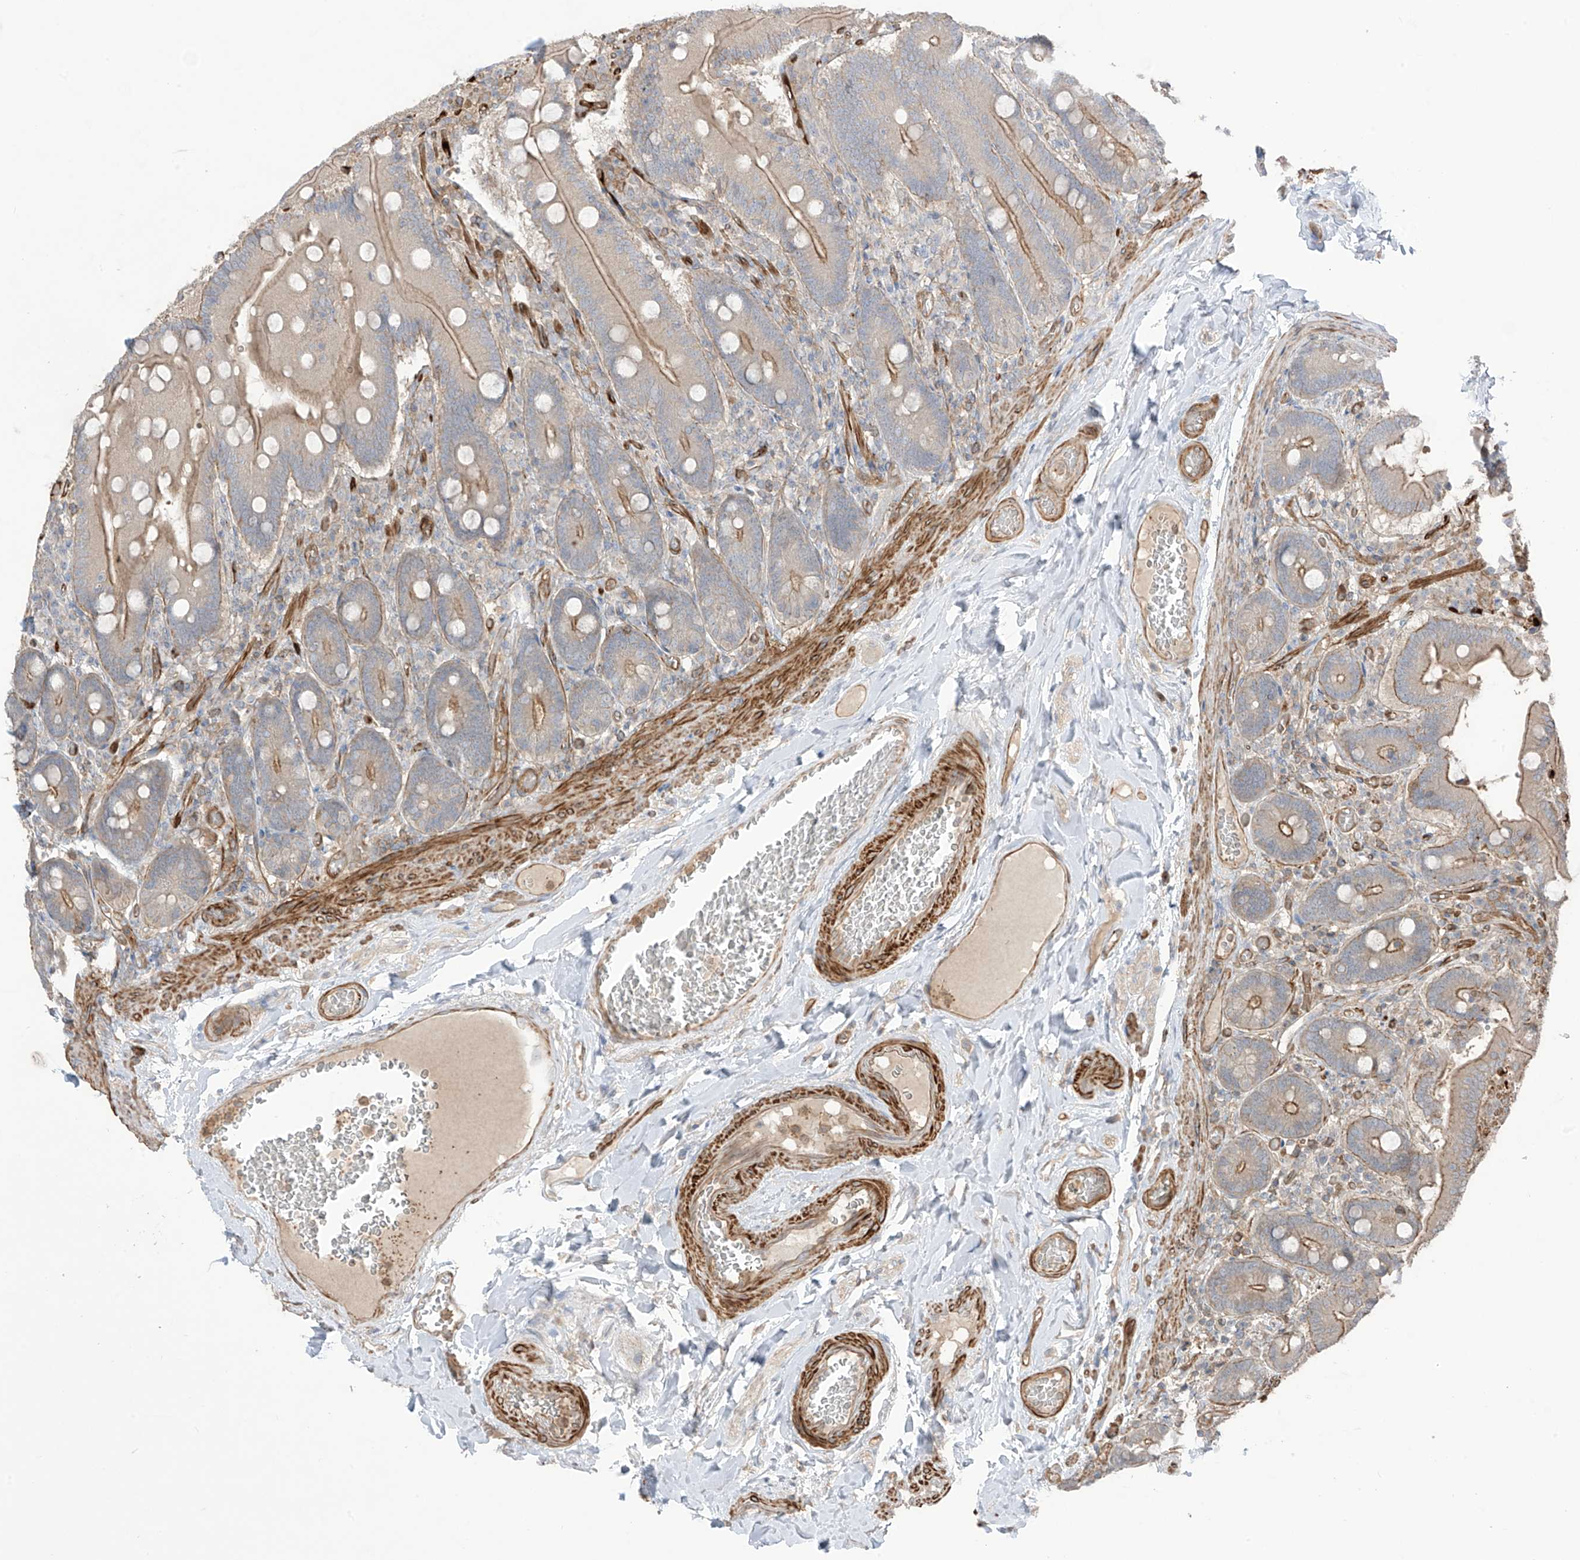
{"staining": {"intensity": "moderate", "quantity": "<25%", "location": "cytoplasmic/membranous"}, "tissue": "duodenum", "cell_type": "Glandular cells", "image_type": "normal", "snomed": [{"axis": "morphology", "description": "Normal tissue, NOS"}, {"axis": "topography", "description": "Duodenum"}], "caption": "A high-resolution photomicrograph shows immunohistochemistry staining of unremarkable duodenum, which displays moderate cytoplasmic/membranous positivity in approximately <25% of glandular cells. (IHC, brightfield microscopy, high magnification).", "gene": "TRMU", "patient": {"sex": "female", "age": 62}}